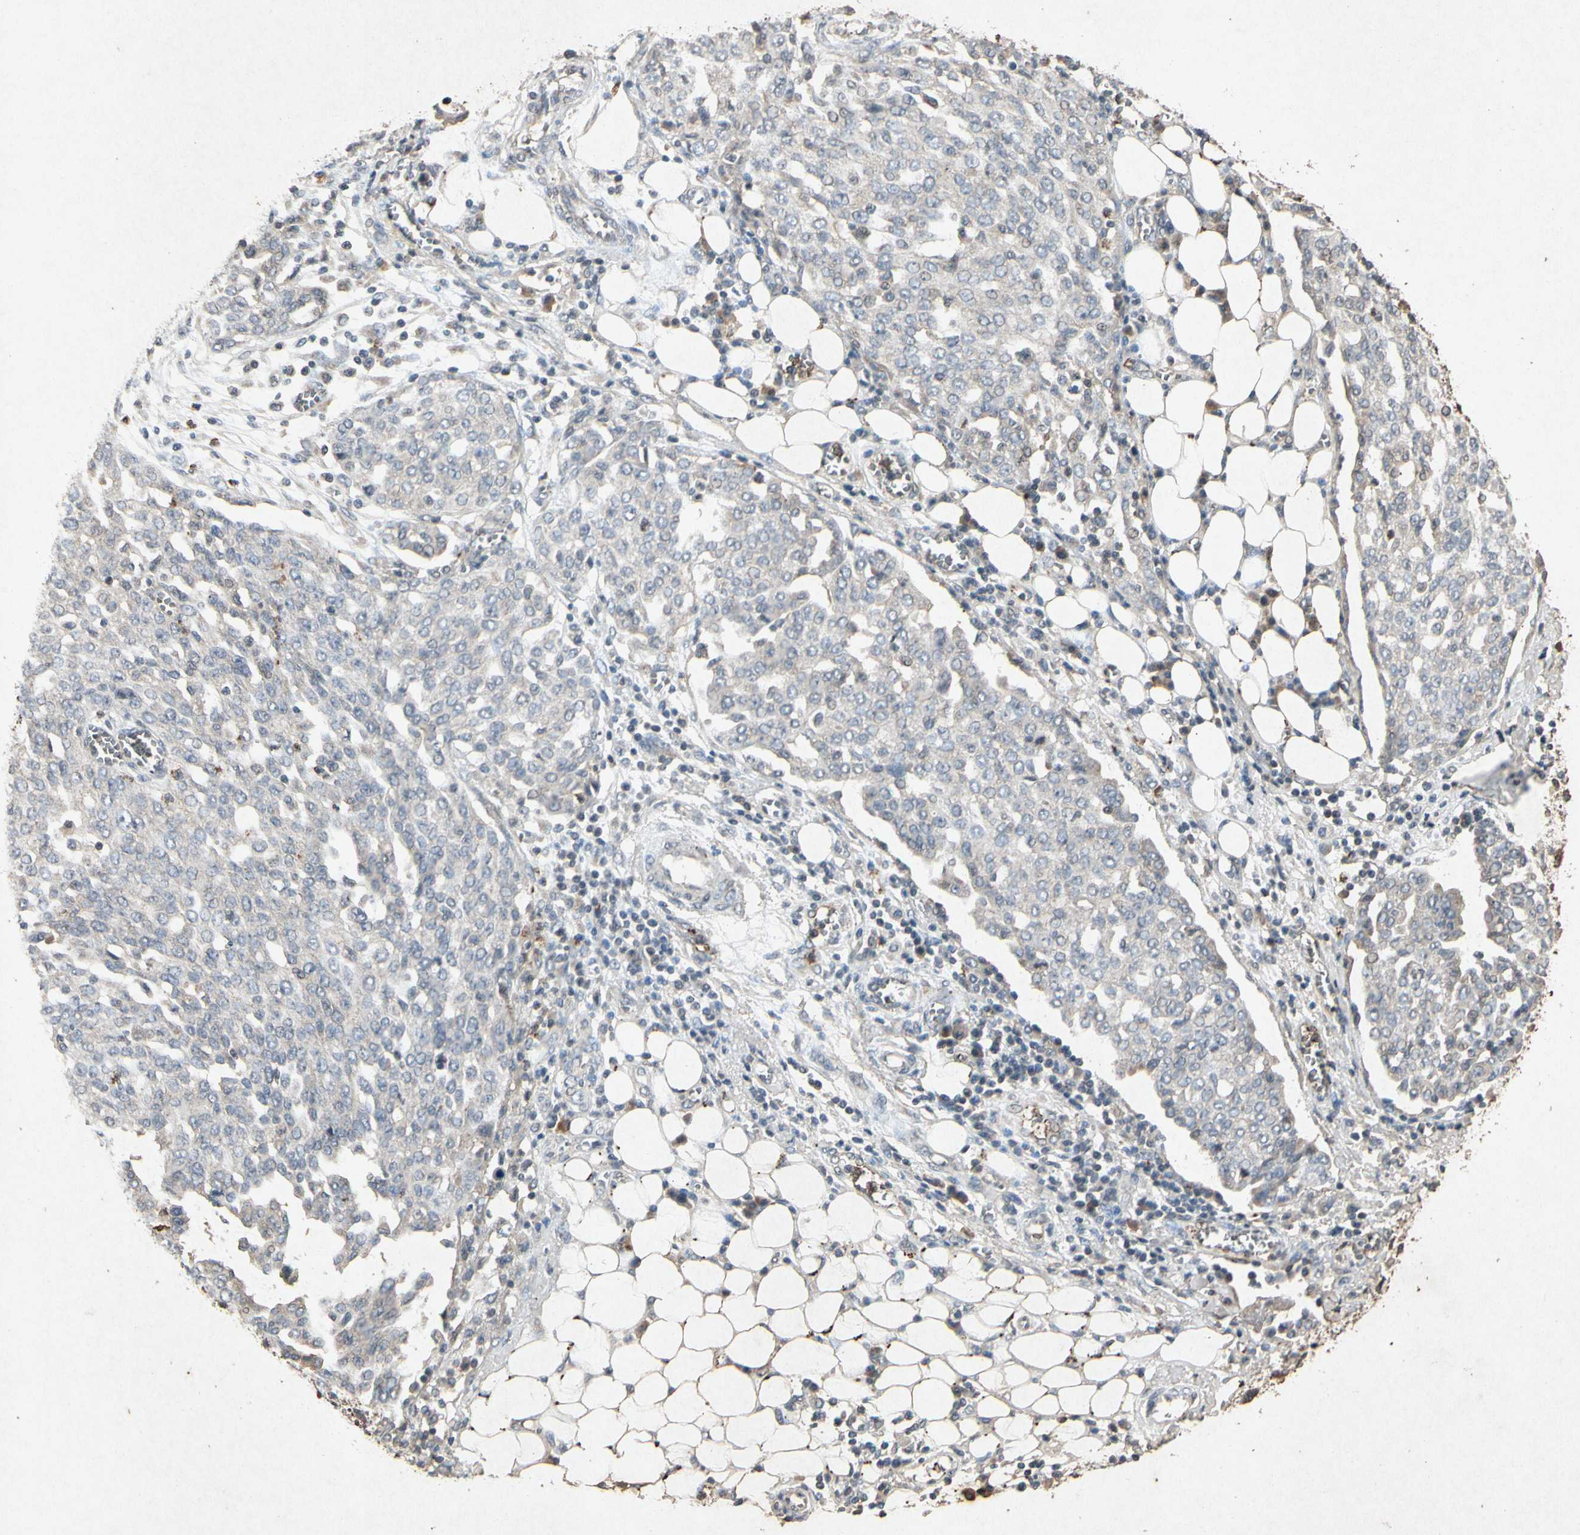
{"staining": {"intensity": "weak", "quantity": "25%-75%", "location": "cytoplasmic/membranous"}, "tissue": "ovarian cancer", "cell_type": "Tumor cells", "image_type": "cancer", "snomed": [{"axis": "morphology", "description": "Cystadenocarcinoma, serous, NOS"}, {"axis": "topography", "description": "Soft tissue"}, {"axis": "topography", "description": "Ovary"}], "caption": "An IHC photomicrograph of tumor tissue is shown. Protein staining in brown labels weak cytoplasmic/membranous positivity in ovarian cancer (serous cystadenocarcinoma) within tumor cells.", "gene": "MSRB1", "patient": {"sex": "female", "age": 57}}